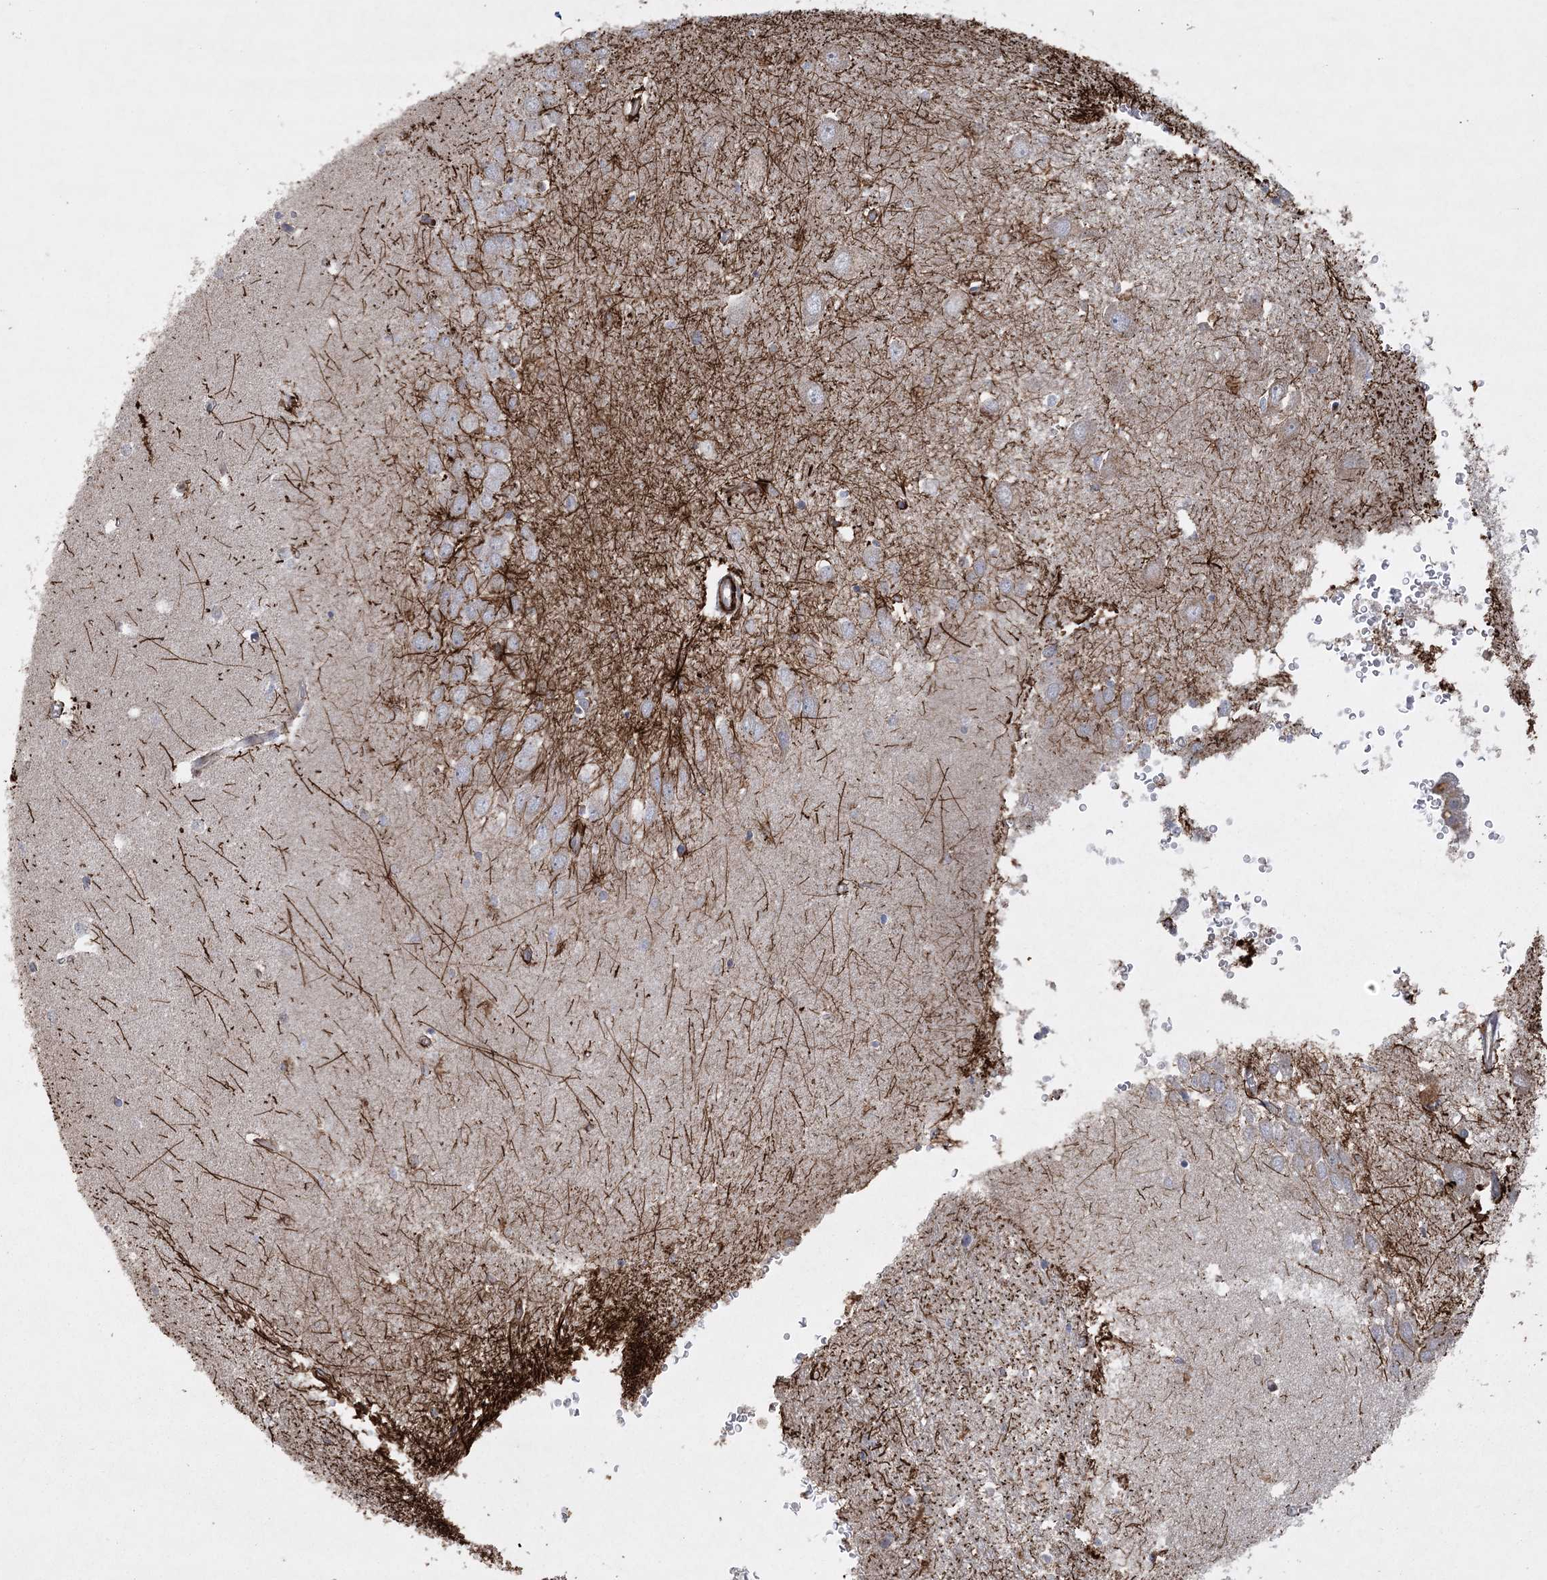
{"staining": {"intensity": "moderate", "quantity": "<25%", "location": "cytoplasmic/membranous"}, "tissue": "hippocampus", "cell_type": "Glial cells", "image_type": "normal", "snomed": [{"axis": "morphology", "description": "Normal tissue, NOS"}, {"axis": "topography", "description": "Hippocampus"}], "caption": "Moderate cytoplasmic/membranous positivity for a protein is present in about <25% of glial cells of benign hippocampus using IHC.", "gene": "ARSJ", "patient": {"sex": "female", "age": 64}}